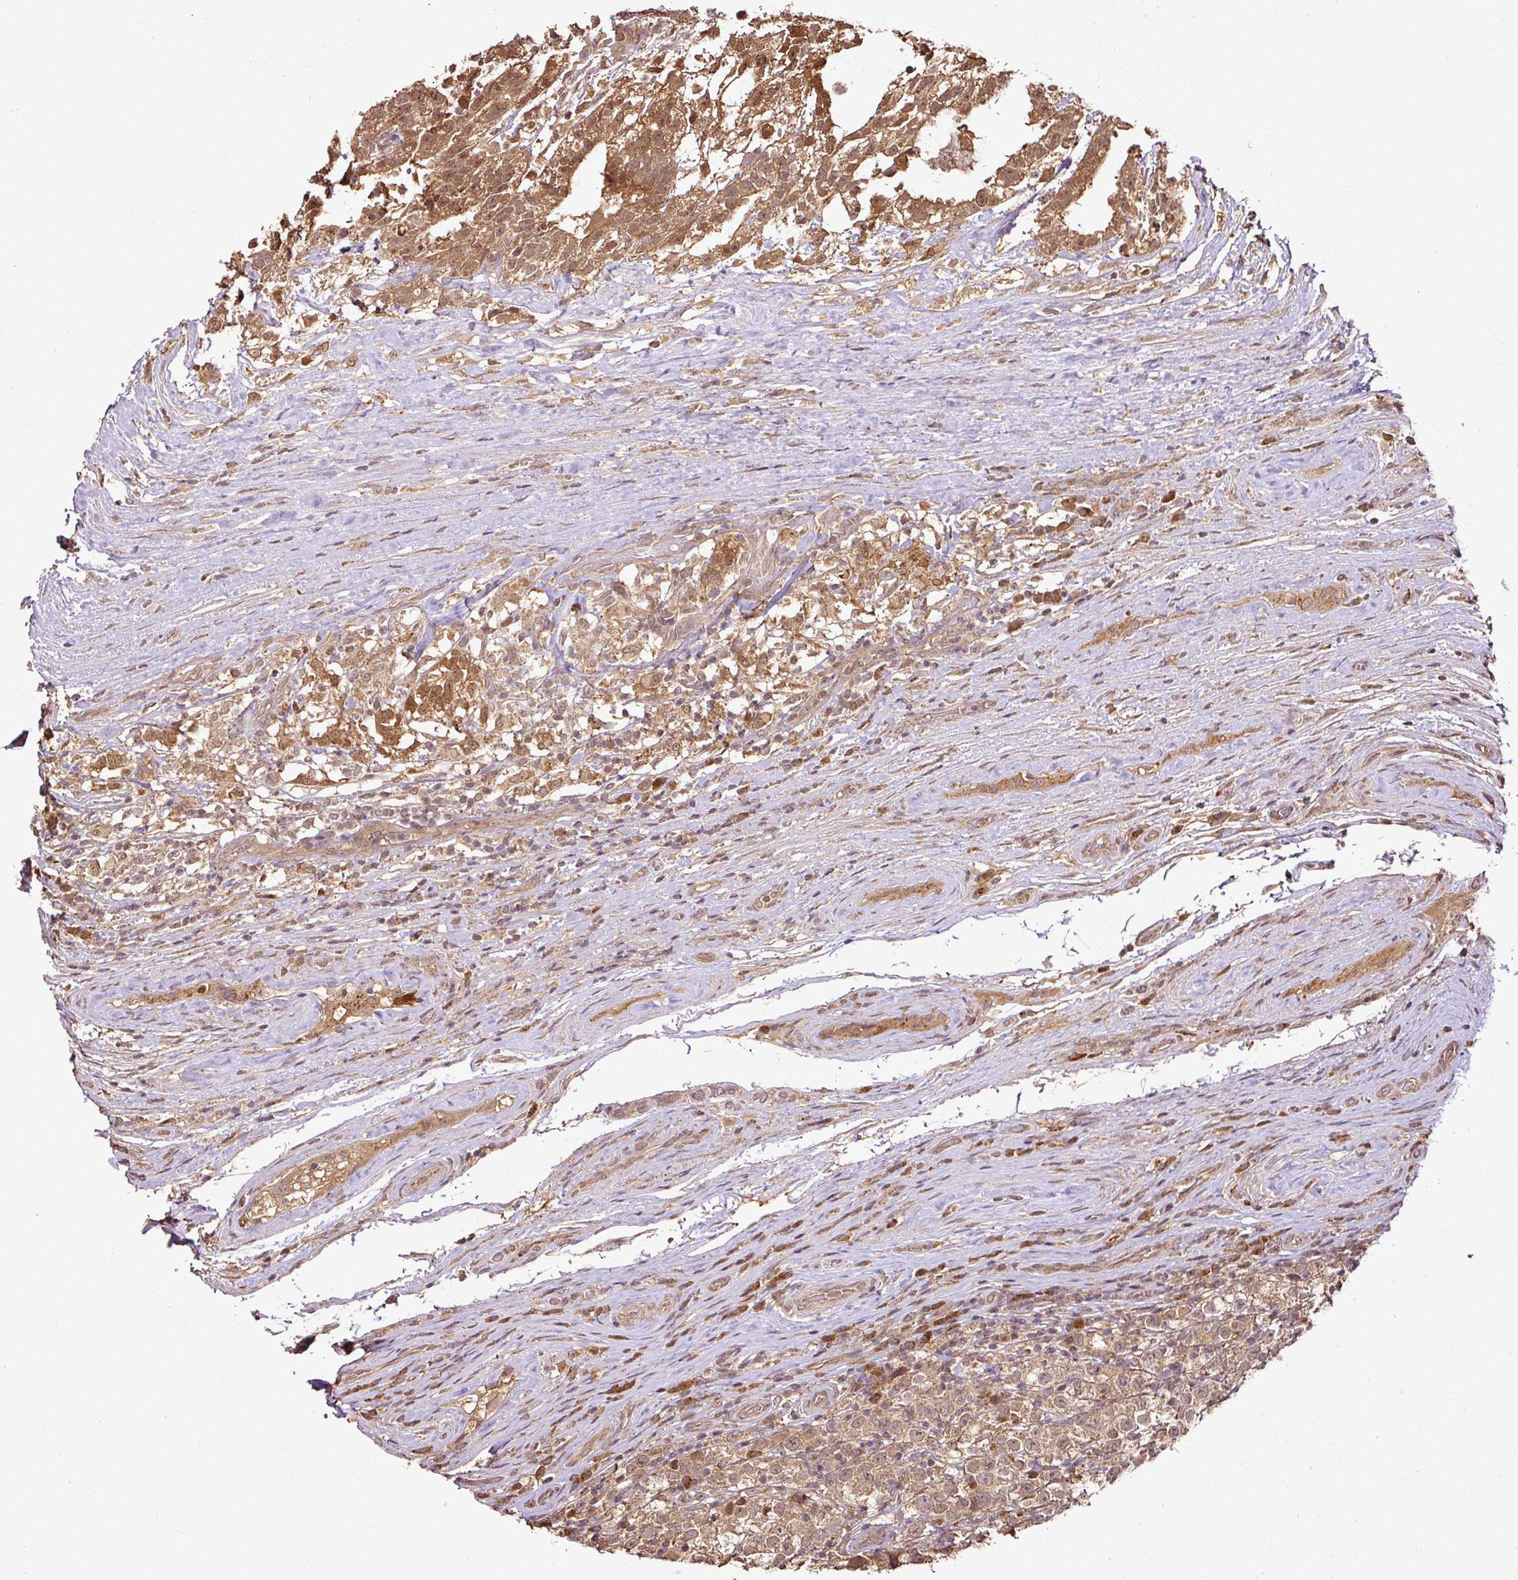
{"staining": {"intensity": "moderate", "quantity": ">75%", "location": "cytoplasmic/membranous,nuclear"}, "tissue": "testis cancer", "cell_type": "Tumor cells", "image_type": "cancer", "snomed": [{"axis": "morphology", "description": "Seminoma, NOS"}, {"axis": "morphology", "description": "Carcinoma, Embryonal, NOS"}, {"axis": "topography", "description": "Testis"}], "caption": "There is medium levels of moderate cytoplasmic/membranous and nuclear staining in tumor cells of testis embryonal carcinoma, as demonstrated by immunohistochemical staining (brown color).", "gene": "FAIM", "patient": {"sex": "male", "age": 41}}